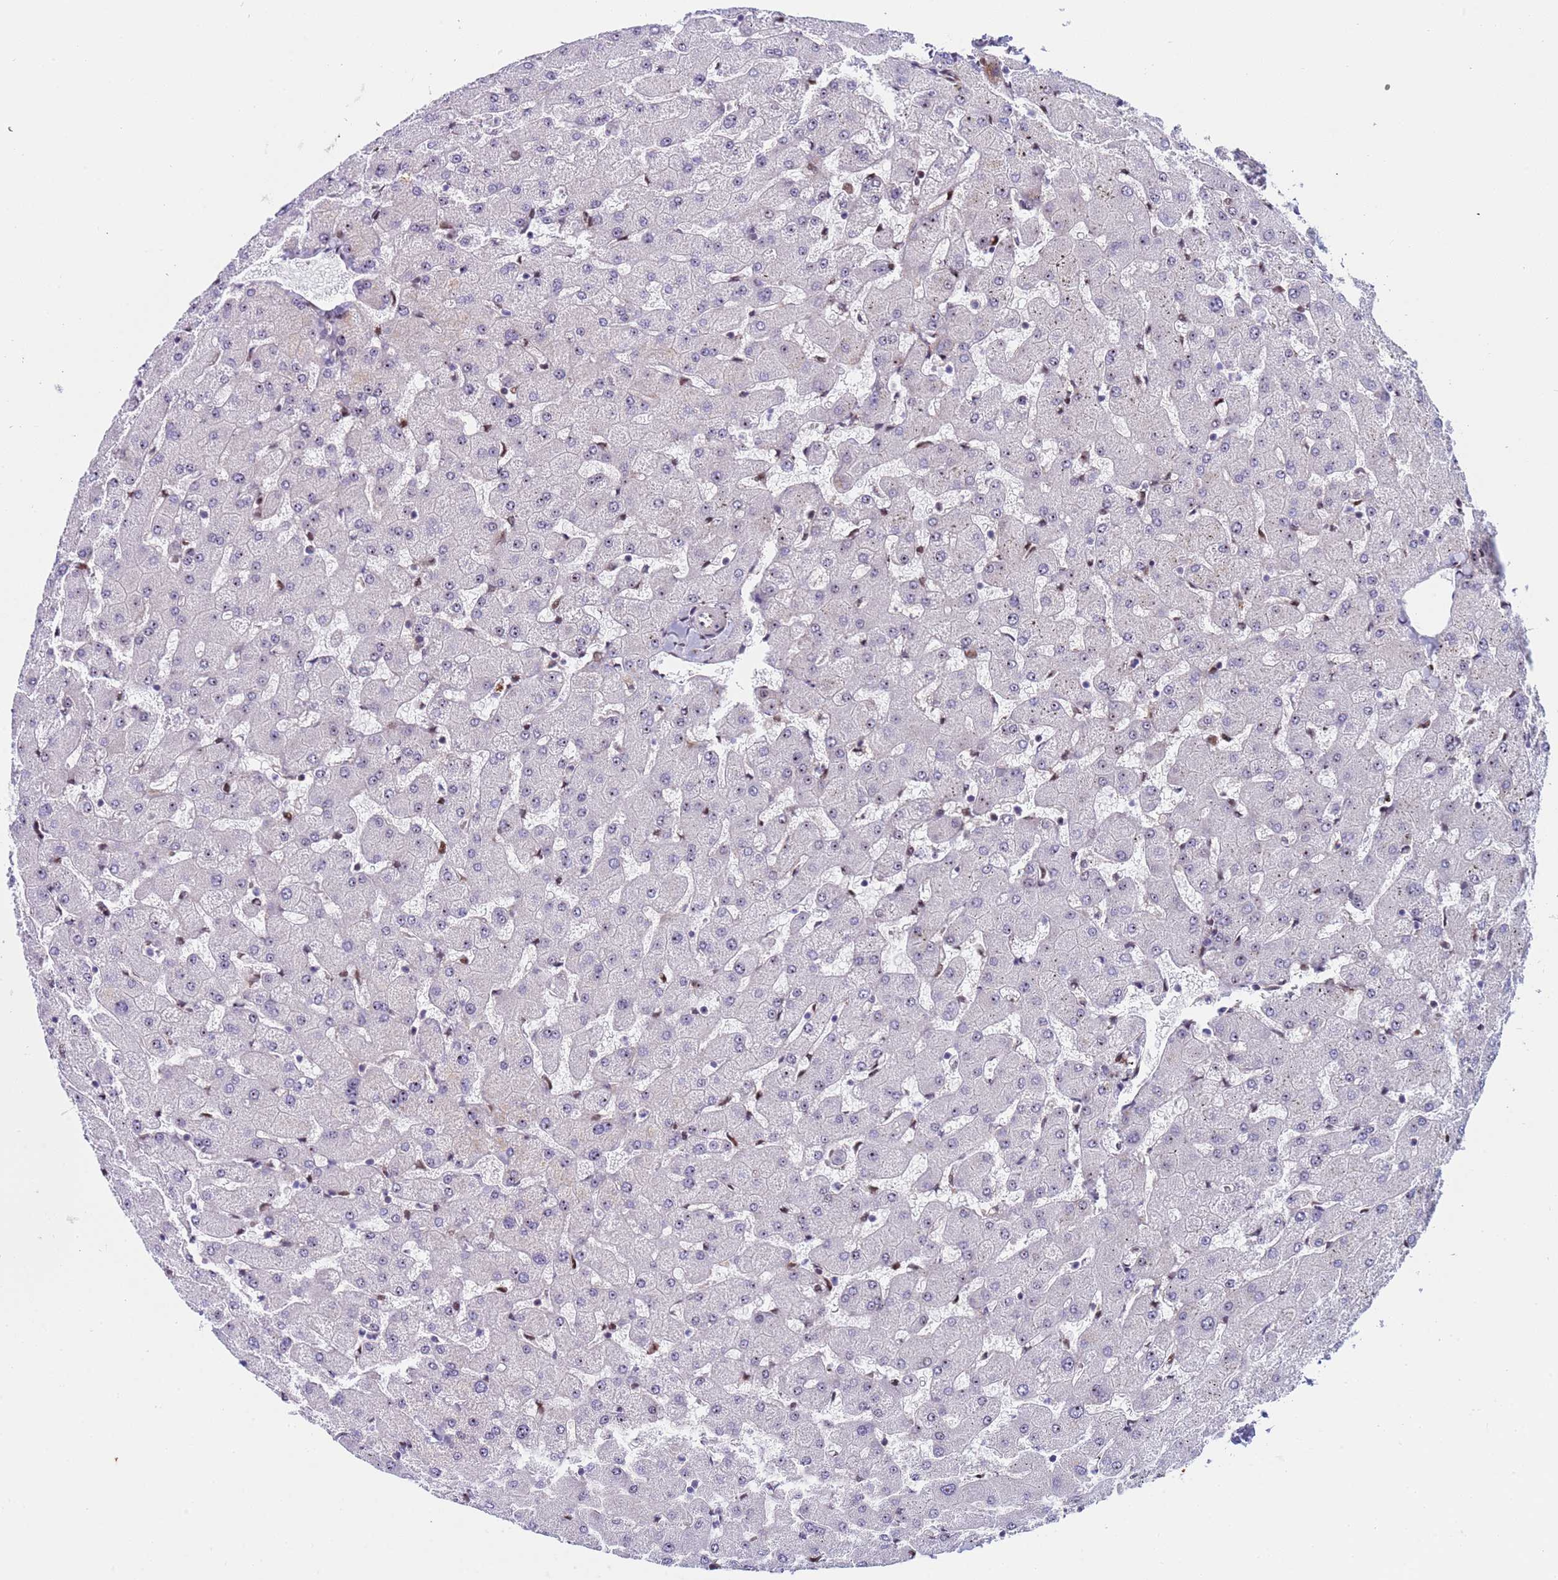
{"staining": {"intensity": "negative", "quantity": "none", "location": "none"}, "tissue": "liver", "cell_type": "Cholangiocytes", "image_type": "normal", "snomed": [{"axis": "morphology", "description": "Normal tissue, NOS"}, {"axis": "topography", "description": "Liver"}], "caption": "This is an immunohistochemistry histopathology image of normal human liver. There is no positivity in cholangiocytes.", "gene": "POP5", "patient": {"sex": "female", "age": 63}}